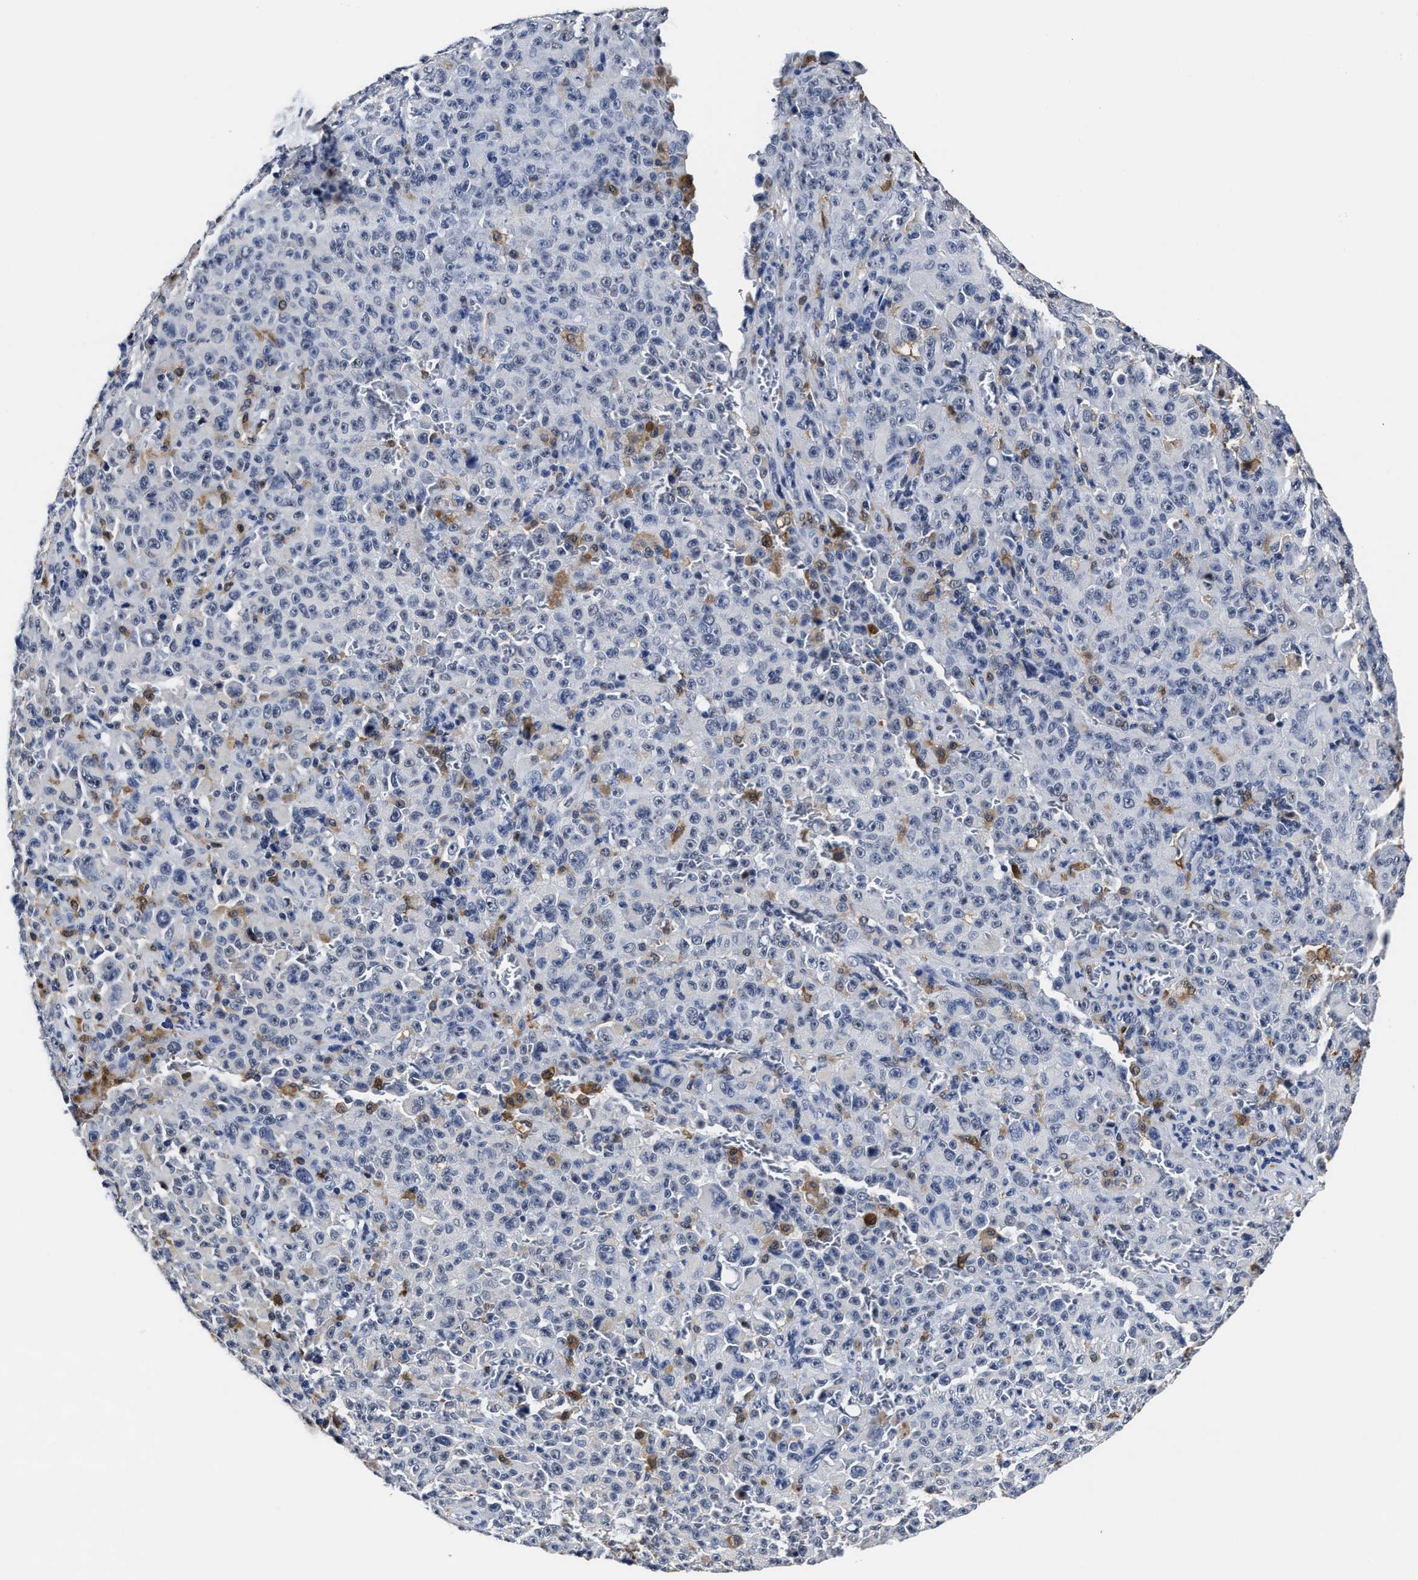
{"staining": {"intensity": "negative", "quantity": "none", "location": "none"}, "tissue": "melanoma", "cell_type": "Tumor cells", "image_type": "cancer", "snomed": [{"axis": "morphology", "description": "Malignant melanoma, NOS"}, {"axis": "topography", "description": "Skin"}], "caption": "A photomicrograph of malignant melanoma stained for a protein exhibits no brown staining in tumor cells. The staining was performed using DAB to visualize the protein expression in brown, while the nuclei were stained in blue with hematoxylin (Magnification: 20x).", "gene": "PRPF4B", "patient": {"sex": "female", "age": 82}}